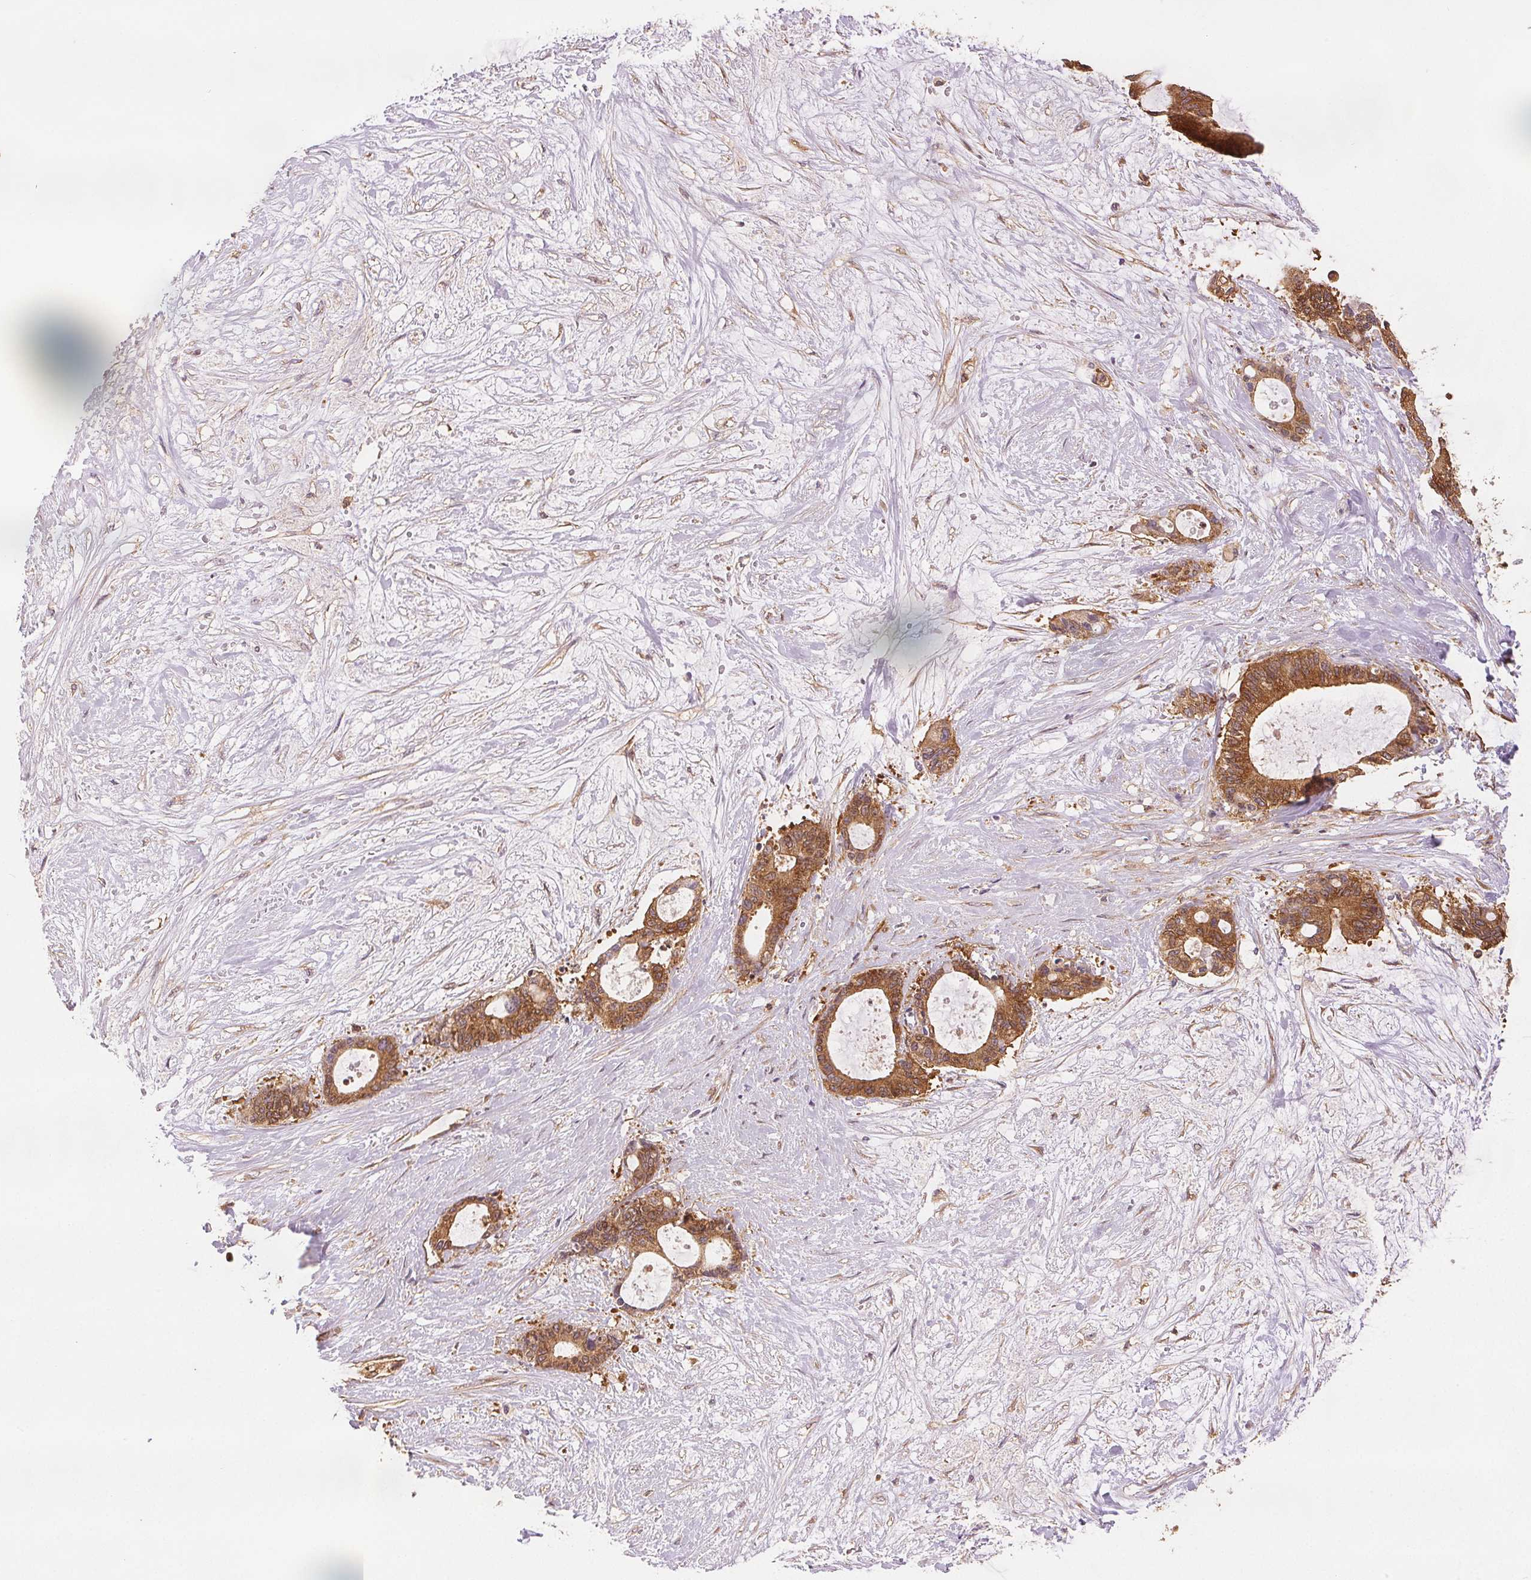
{"staining": {"intensity": "moderate", "quantity": ">75%", "location": "cytoplasmic/membranous"}, "tissue": "liver cancer", "cell_type": "Tumor cells", "image_type": "cancer", "snomed": [{"axis": "morphology", "description": "Normal tissue, NOS"}, {"axis": "morphology", "description": "Cholangiocarcinoma"}, {"axis": "topography", "description": "Liver"}, {"axis": "topography", "description": "Peripheral nerve tissue"}], "caption": "Approximately >75% of tumor cells in cholangiocarcinoma (liver) demonstrate moderate cytoplasmic/membranous protein positivity as visualized by brown immunohistochemical staining.", "gene": "DIAPH2", "patient": {"sex": "female", "age": 73}}